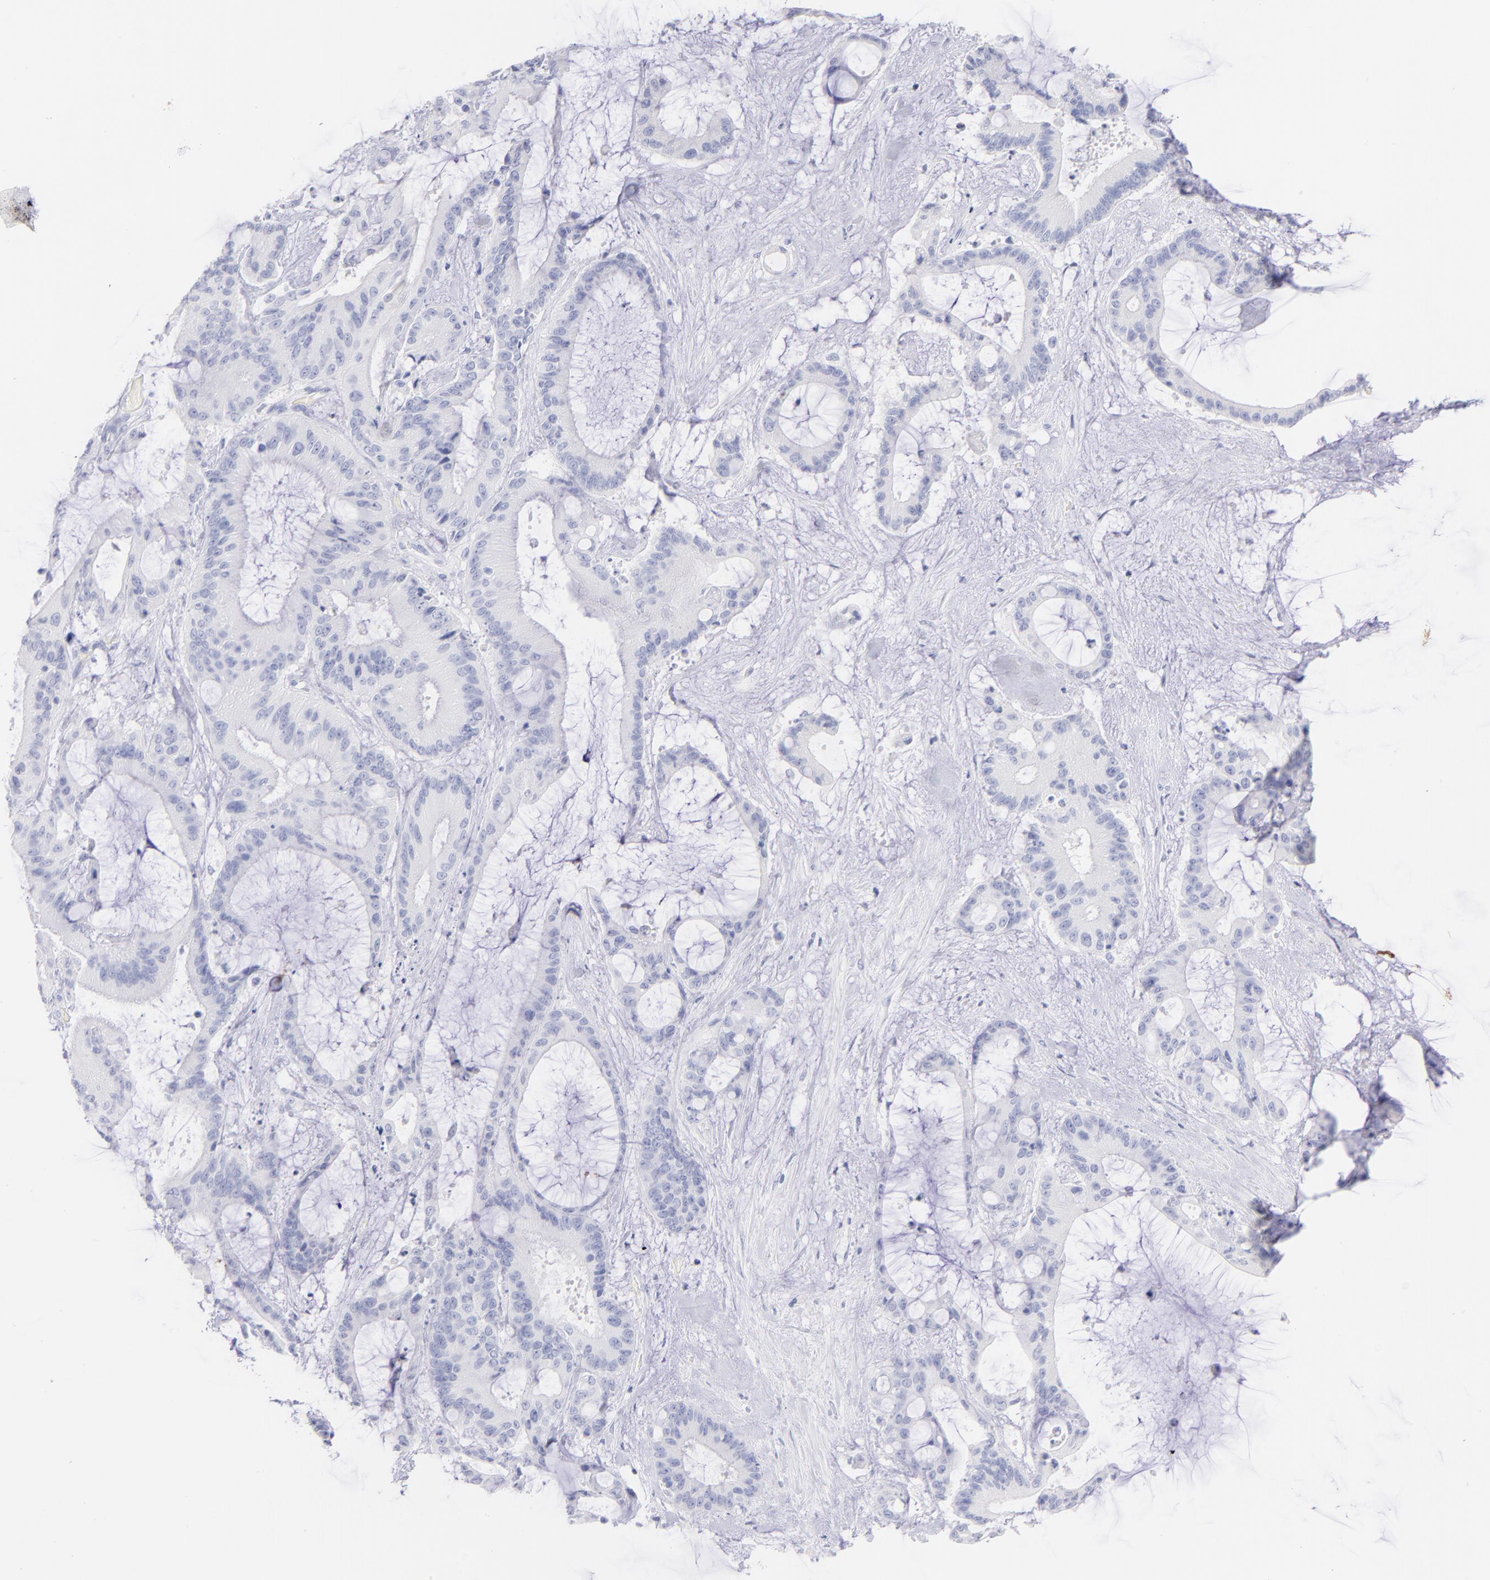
{"staining": {"intensity": "negative", "quantity": "none", "location": "none"}, "tissue": "liver cancer", "cell_type": "Tumor cells", "image_type": "cancer", "snomed": [{"axis": "morphology", "description": "Cholangiocarcinoma"}, {"axis": "topography", "description": "Liver"}], "caption": "DAB (3,3'-diaminobenzidine) immunohistochemical staining of liver cholangiocarcinoma displays no significant expression in tumor cells.", "gene": "SCGN", "patient": {"sex": "female", "age": 73}}